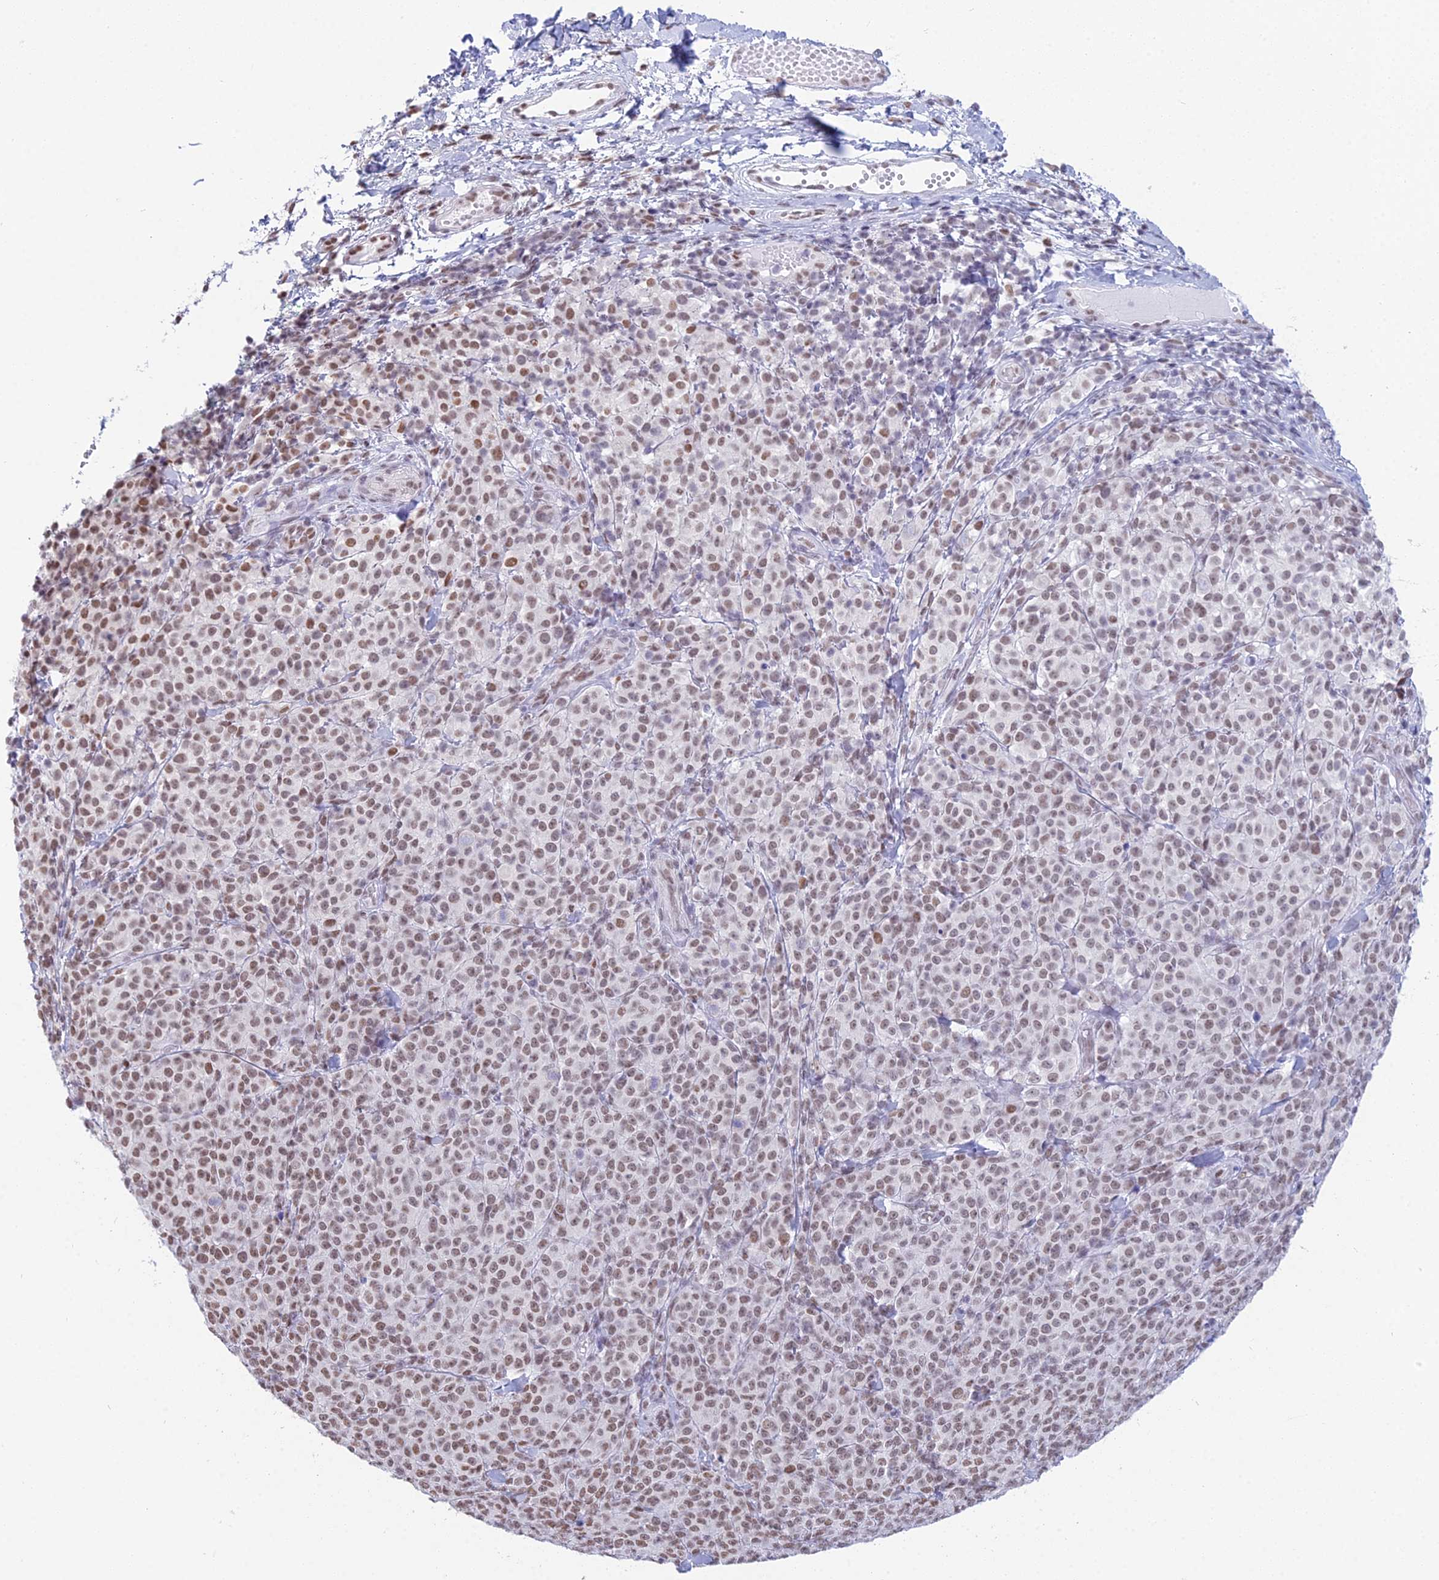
{"staining": {"intensity": "moderate", "quantity": ">75%", "location": "nuclear"}, "tissue": "melanoma", "cell_type": "Tumor cells", "image_type": "cancer", "snomed": [{"axis": "morphology", "description": "Normal tissue, NOS"}, {"axis": "morphology", "description": "Malignant melanoma, NOS"}, {"axis": "topography", "description": "Skin"}], "caption": "Immunohistochemical staining of malignant melanoma shows medium levels of moderate nuclear positivity in about >75% of tumor cells. Ihc stains the protein of interest in brown and the nuclei are stained blue.", "gene": "CDC26", "patient": {"sex": "female", "age": 34}}